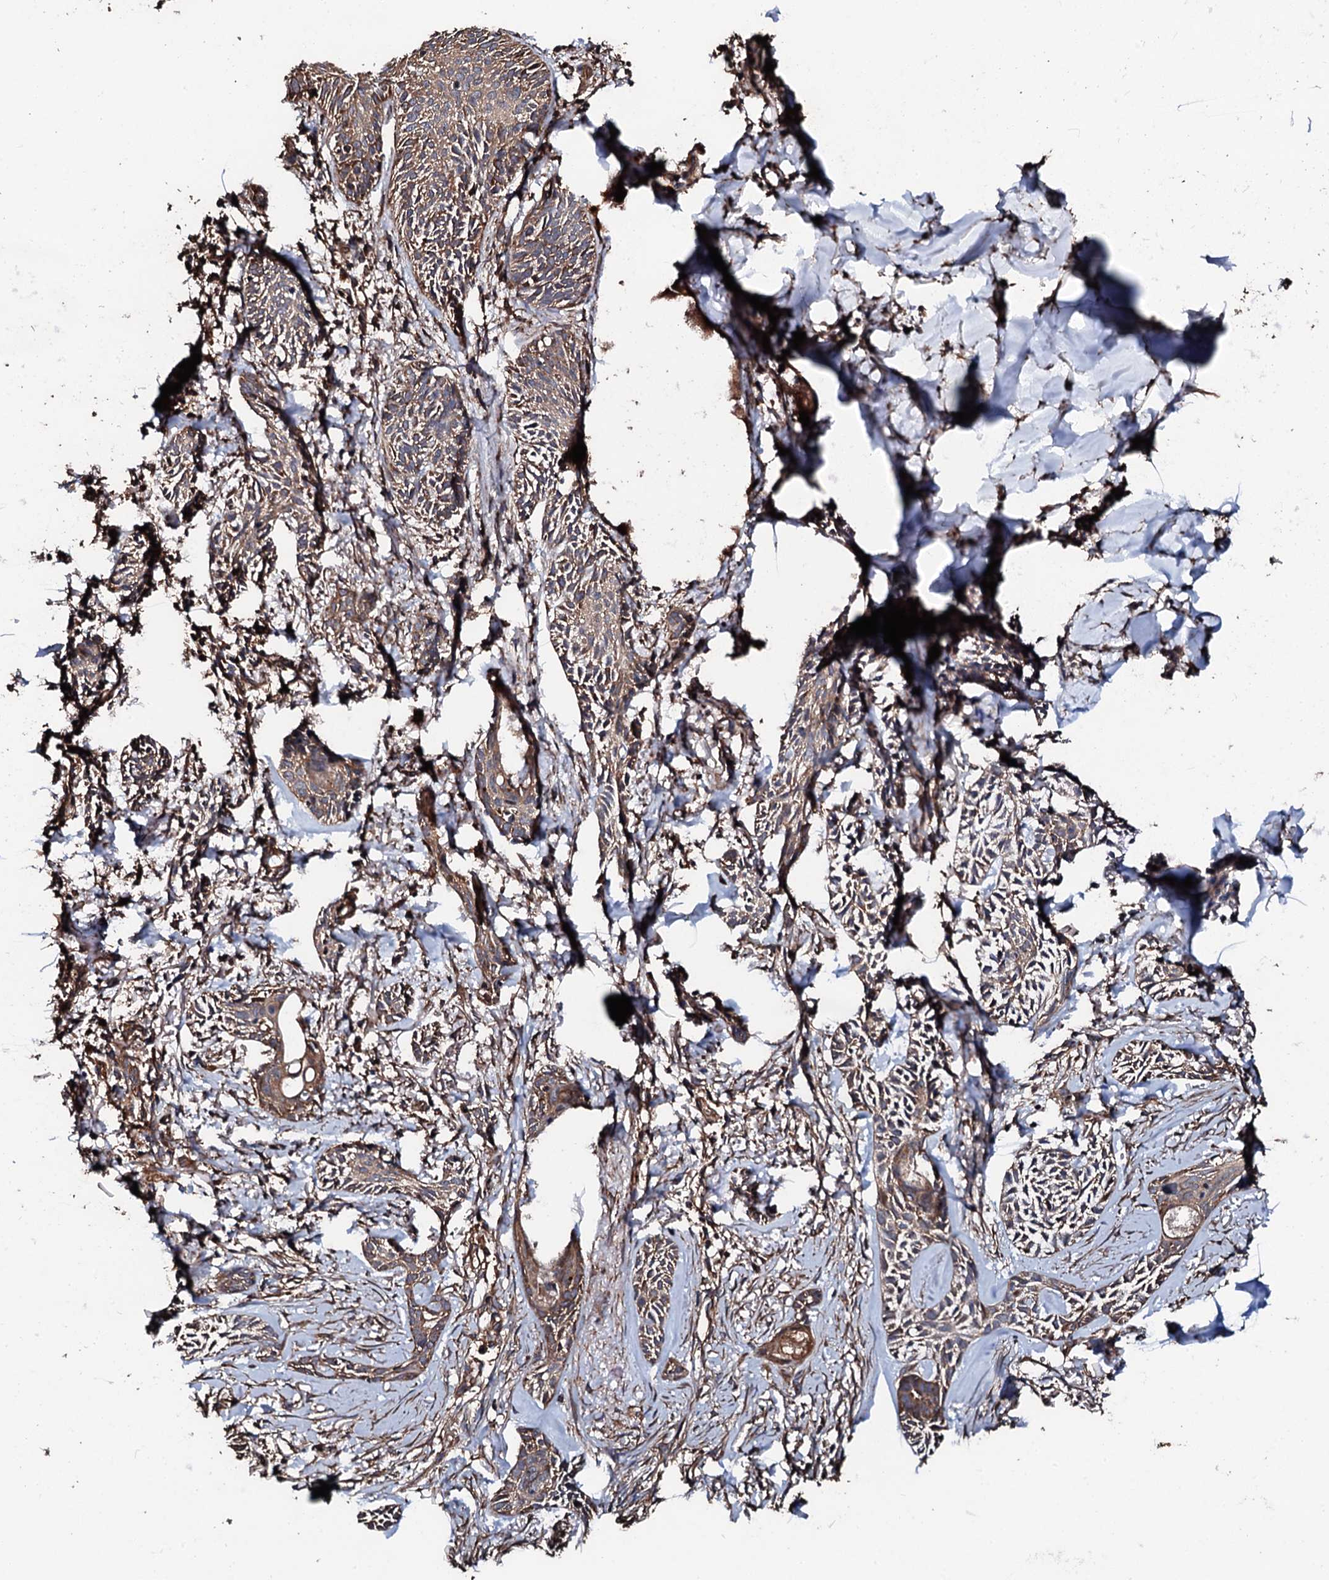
{"staining": {"intensity": "moderate", "quantity": ">75%", "location": "cytoplasmic/membranous"}, "tissue": "skin cancer", "cell_type": "Tumor cells", "image_type": "cancer", "snomed": [{"axis": "morphology", "description": "Basal cell carcinoma"}, {"axis": "topography", "description": "Skin"}], "caption": "This micrograph demonstrates skin cancer (basal cell carcinoma) stained with immunohistochemistry to label a protein in brown. The cytoplasmic/membranous of tumor cells show moderate positivity for the protein. Nuclei are counter-stained blue.", "gene": "CKAP5", "patient": {"sex": "female", "age": 59}}